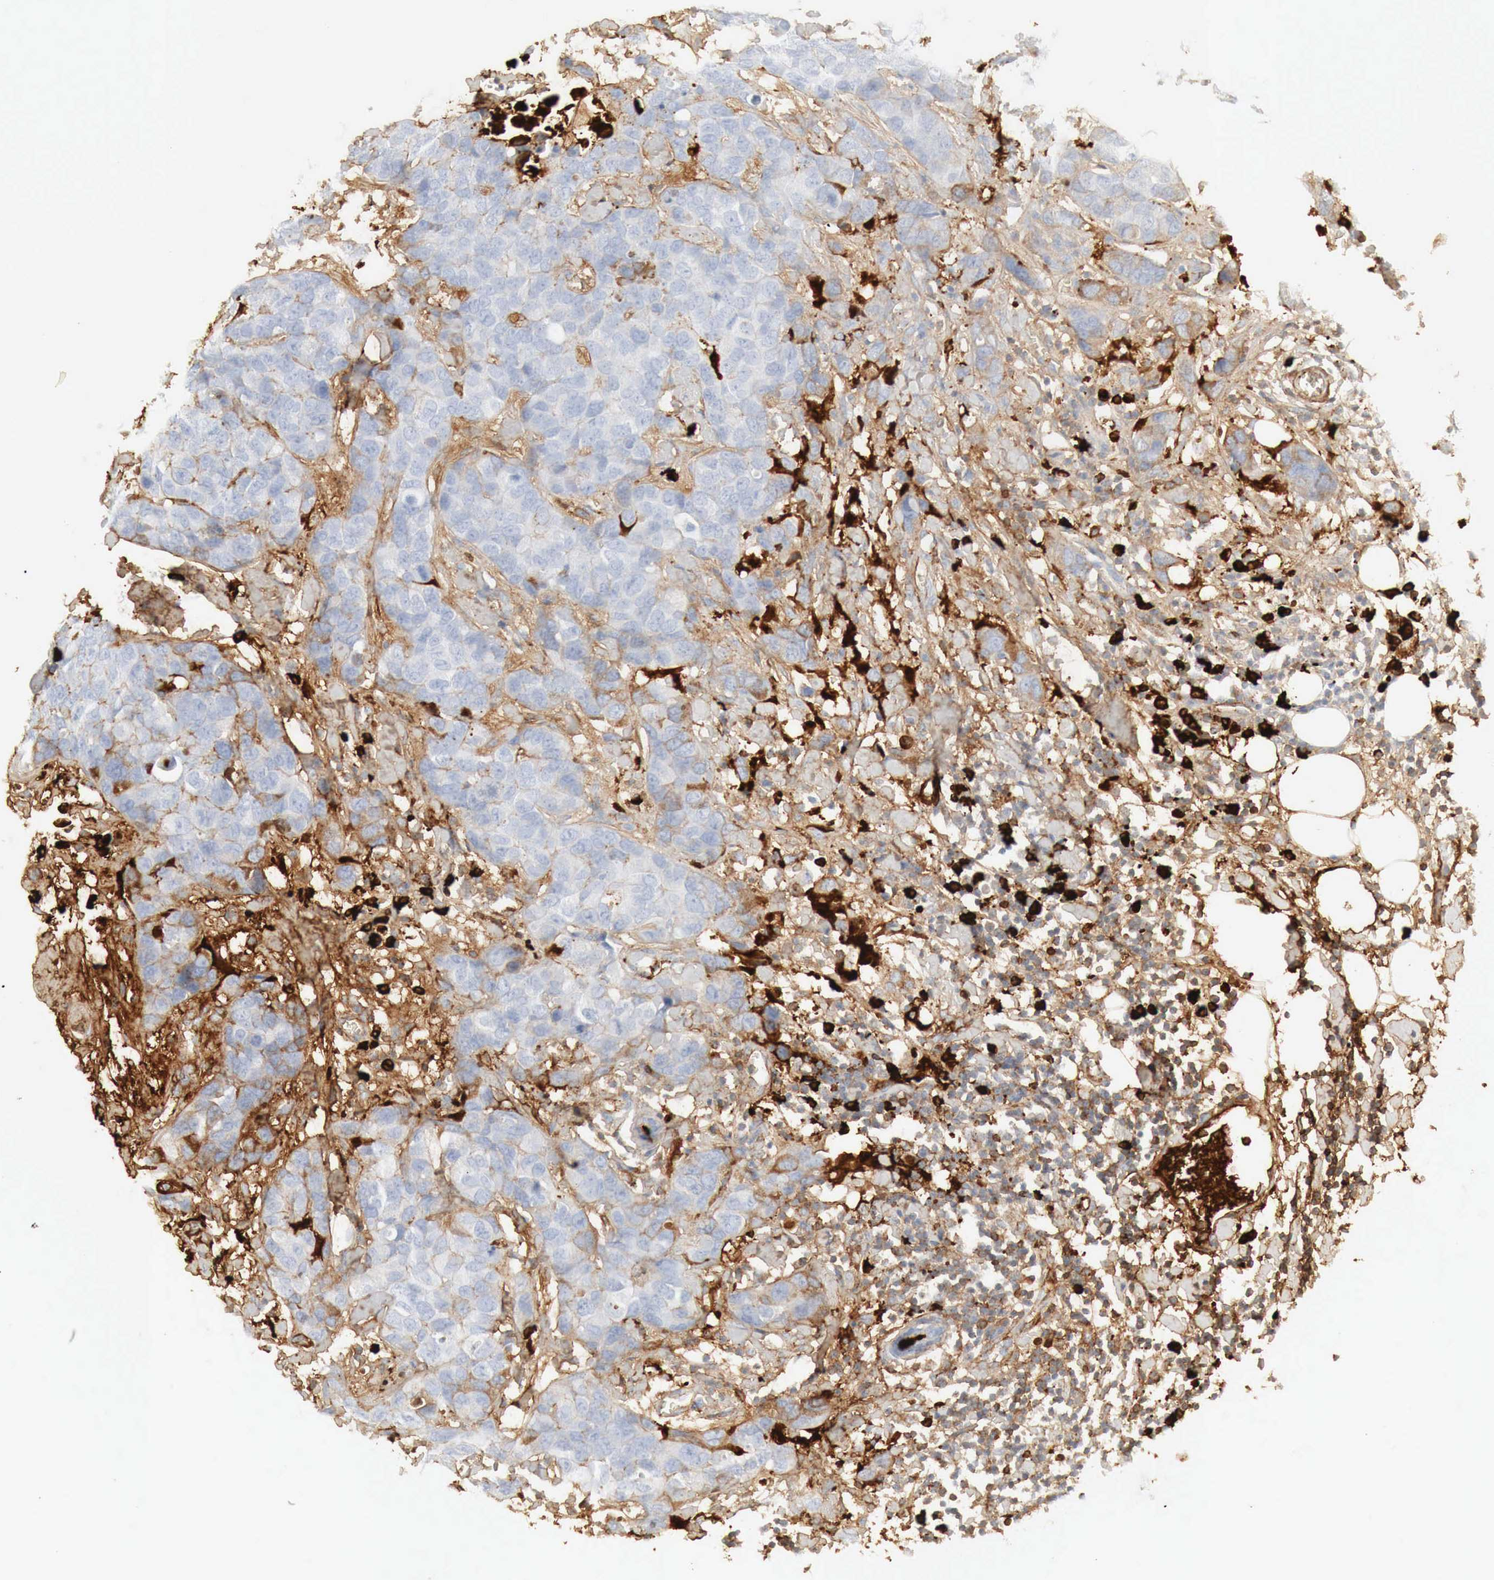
{"staining": {"intensity": "negative", "quantity": "none", "location": "none"}, "tissue": "breast cancer", "cell_type": "Tumor cells", "image_type": "cancer", "snomed": [{"axis": "morphology", "description": "Duct carcinoma"}, {"axis": "topography", "description": "Breast"}], "caption": "This image is of breast cancer (infiltrating ductal carcinoma) stained with immunohistochemistry to label a protein in brown with the nuclei are counter-stained blue. There is no positivity in tumor cells.", "gene": "IGLC3", "patient": {"sex": "female", "age": 91}}